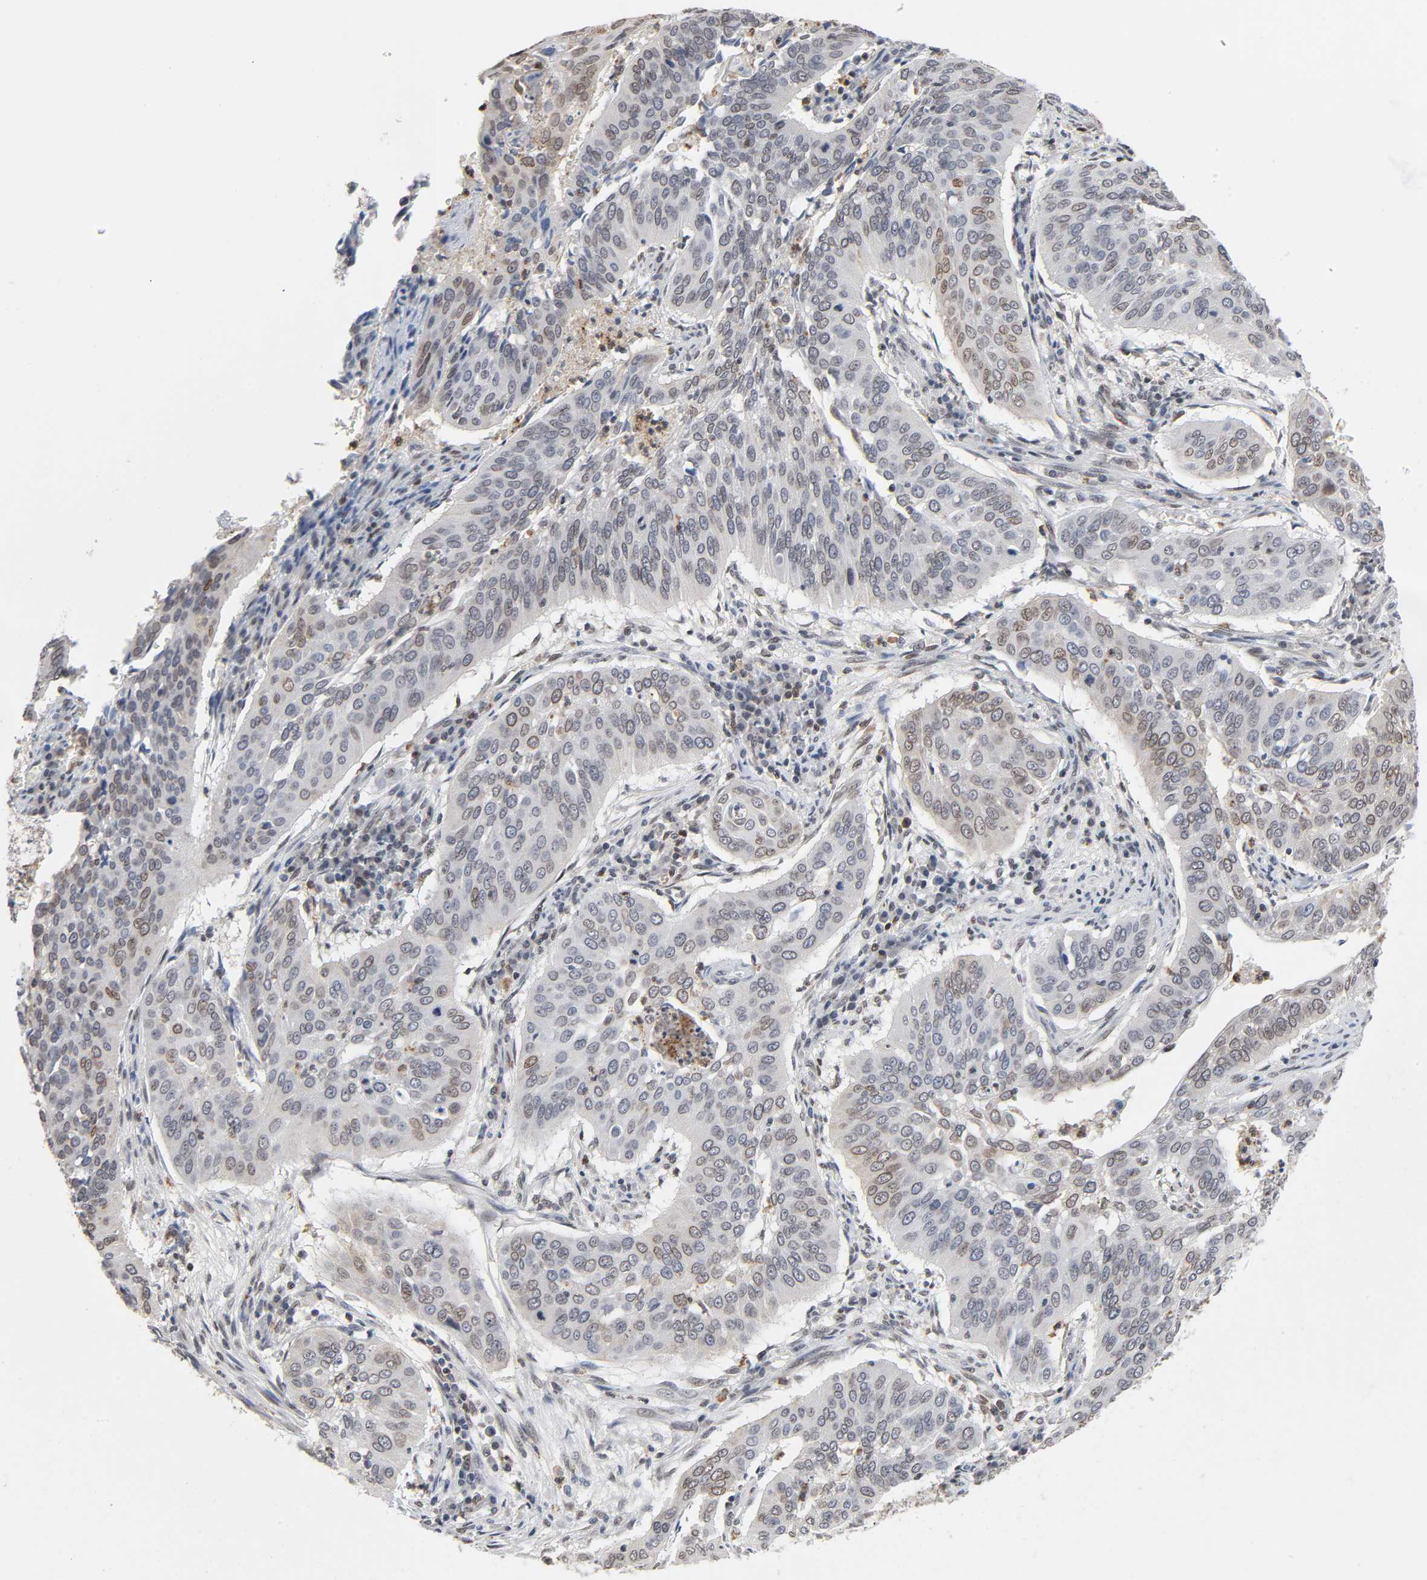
{"staining": {"intensity": "weak", "quantity": "<25%", "location": "nuclear"}, "tissue": "cervical cancer", "cell_type": "Tumor cells", "image_type": "cancer", "snomed": [{"axis": "morphology", "description": "Squamous cell carcinoma, NOS"}, {"axis": "topography", "description": "Cervix"}], "caption": "Immunohistochemistry histopathology image of neoplastic tissue: cervical cancer (squamous cell carcinoma) stained with DAB (3,3'-diaminobenzidine) demonstrates no significant protein staining in tumor cells.", "gene": "SUMO1", "patient": {"sex": "female", "age": 39}}